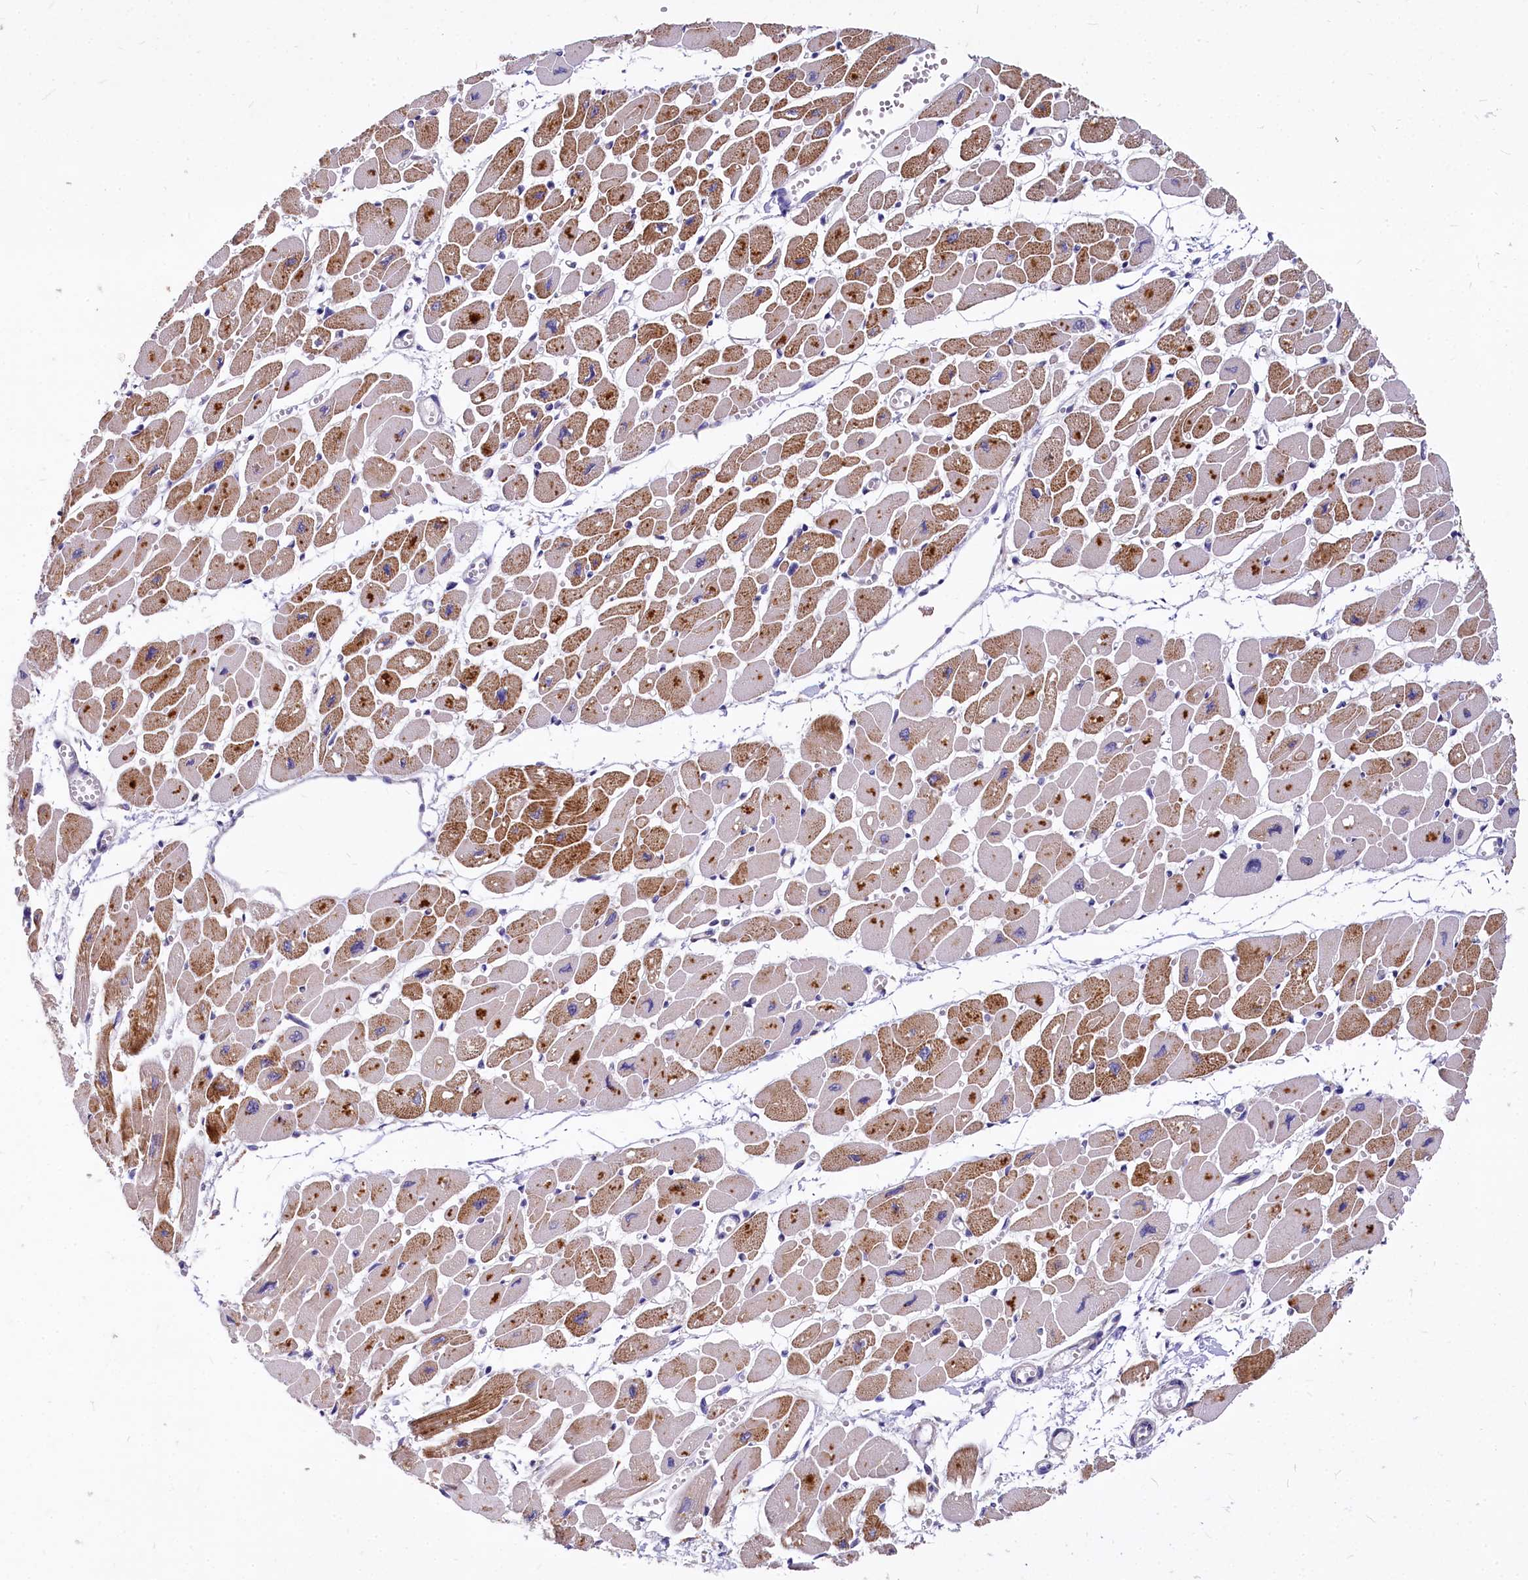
{"staining": {"intensity": "moderate", "quantity": ">75%", "location": "cytoplasmic/membranous"}, "tissue": "heart muscle", "cell_type": "Cardiomyocytes", "image_type": "normal", "snomed": [{"axis": "morphology", "description": "Normal tissue, NOS"}, {"axis": "topography", "description": "Heart"}], "caption": "Moderate cytoplasmic/membranous positivity is present in approximately >75% of cardiomyocytes in unremarkable heart muscle. The protein of interest is shown in brown color, while the nuclei are stained blue.", "gene": "EIF2B2", "patient": {"sex": "female", "age": 54}}